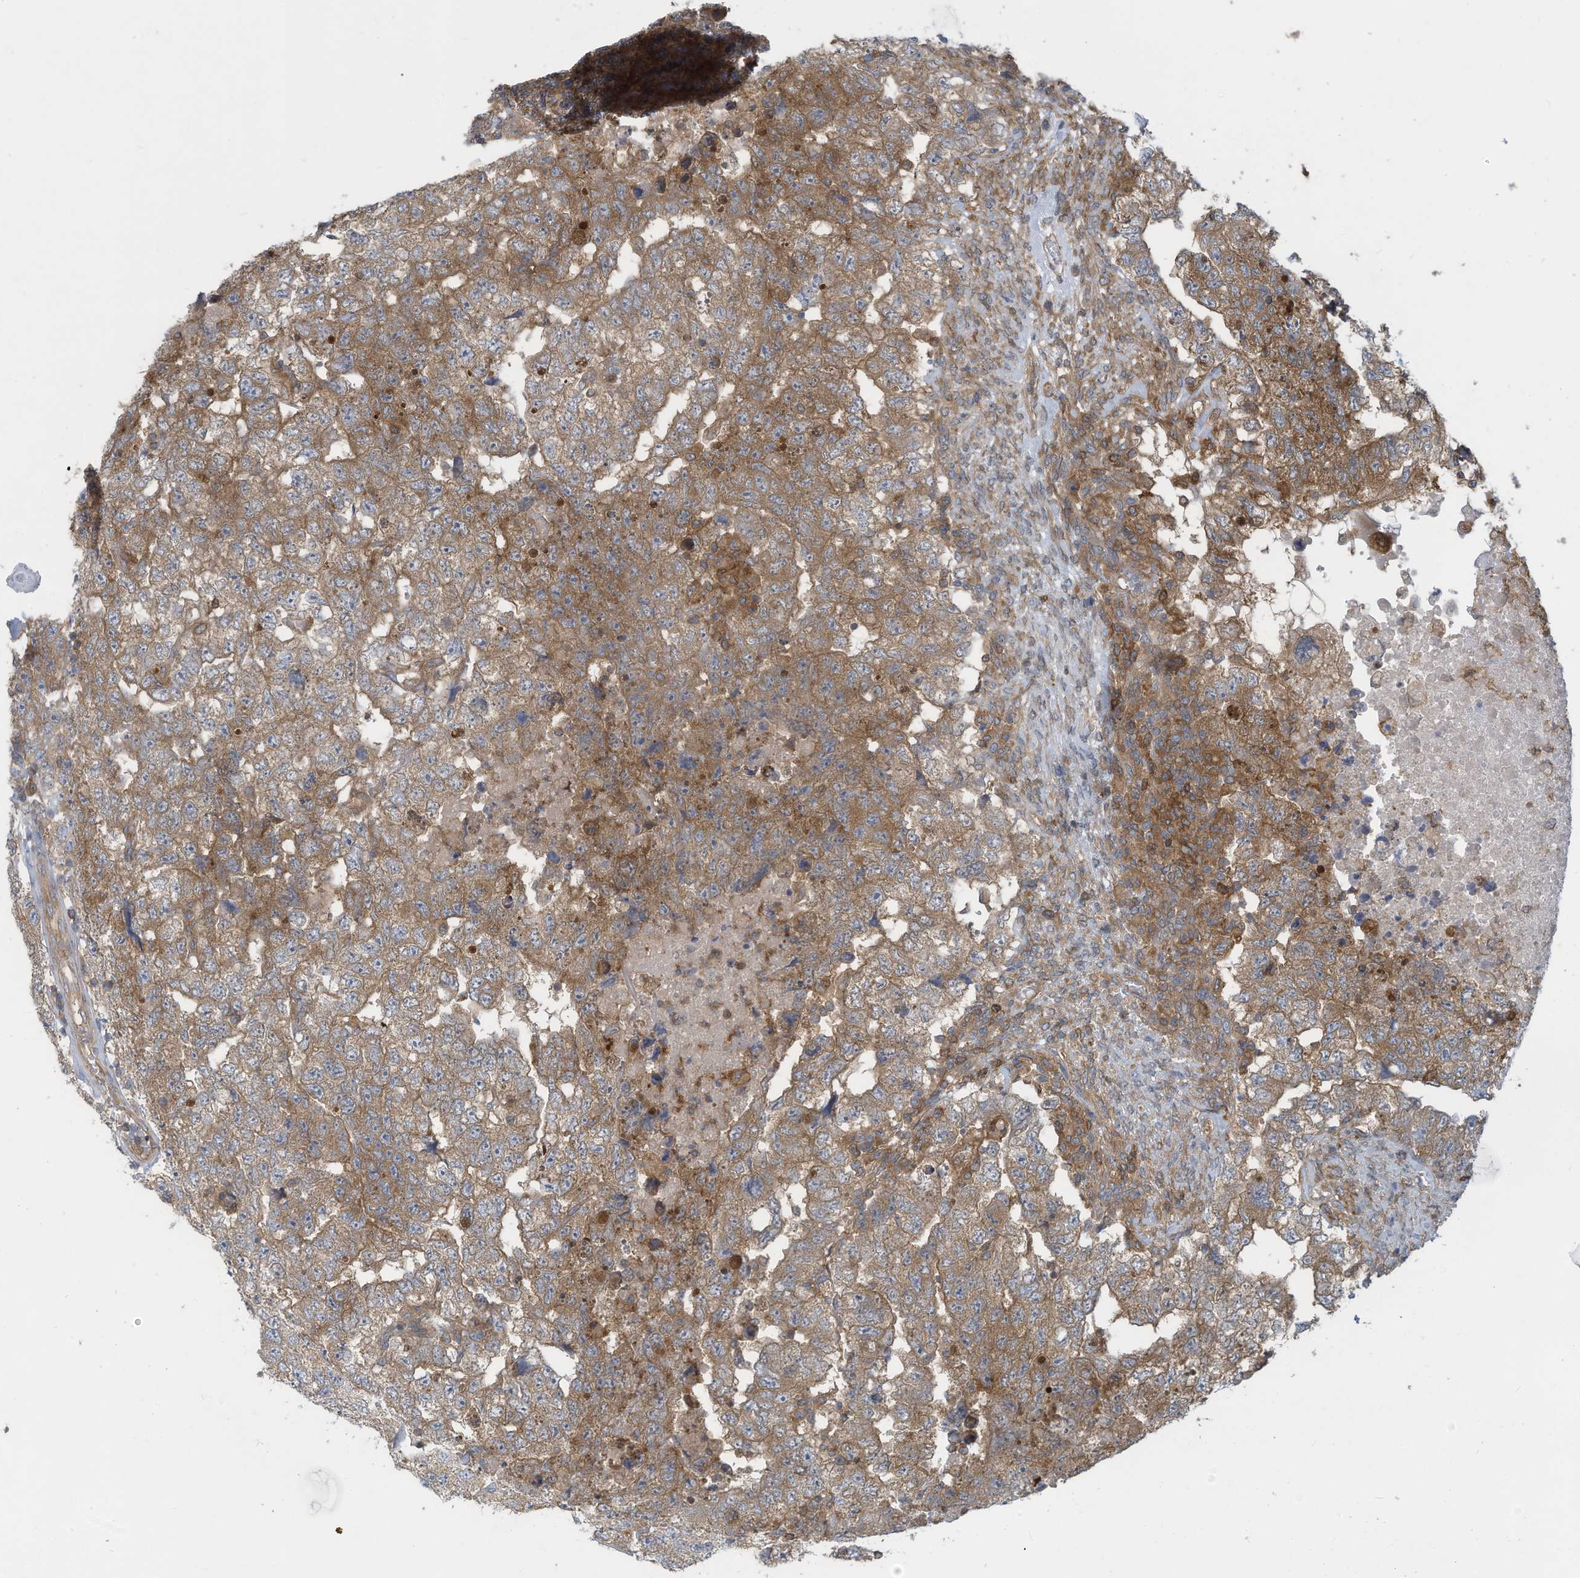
{"staining": {"intensity": "moderate", "quantity": ">75%", "location": "cytoplasmic/membranous"}, "tissue": "testis cancer", "cell_type": "Tumor cells", "image_type": "cancer", "snomed": [{"axis": "morphology", "description": "Carcinoma, Embryonal, NOS"}, {"axis": "topography", "description": "Testis"}], "caption": "Brown immunohistochemical staining in testis embryonal carcinoma displays moderate cytoplasmic/membranous expression in approximately >75% of tumor cells.", "gene": "ADI1", "patient": {"sex": "male", "age": 36}}